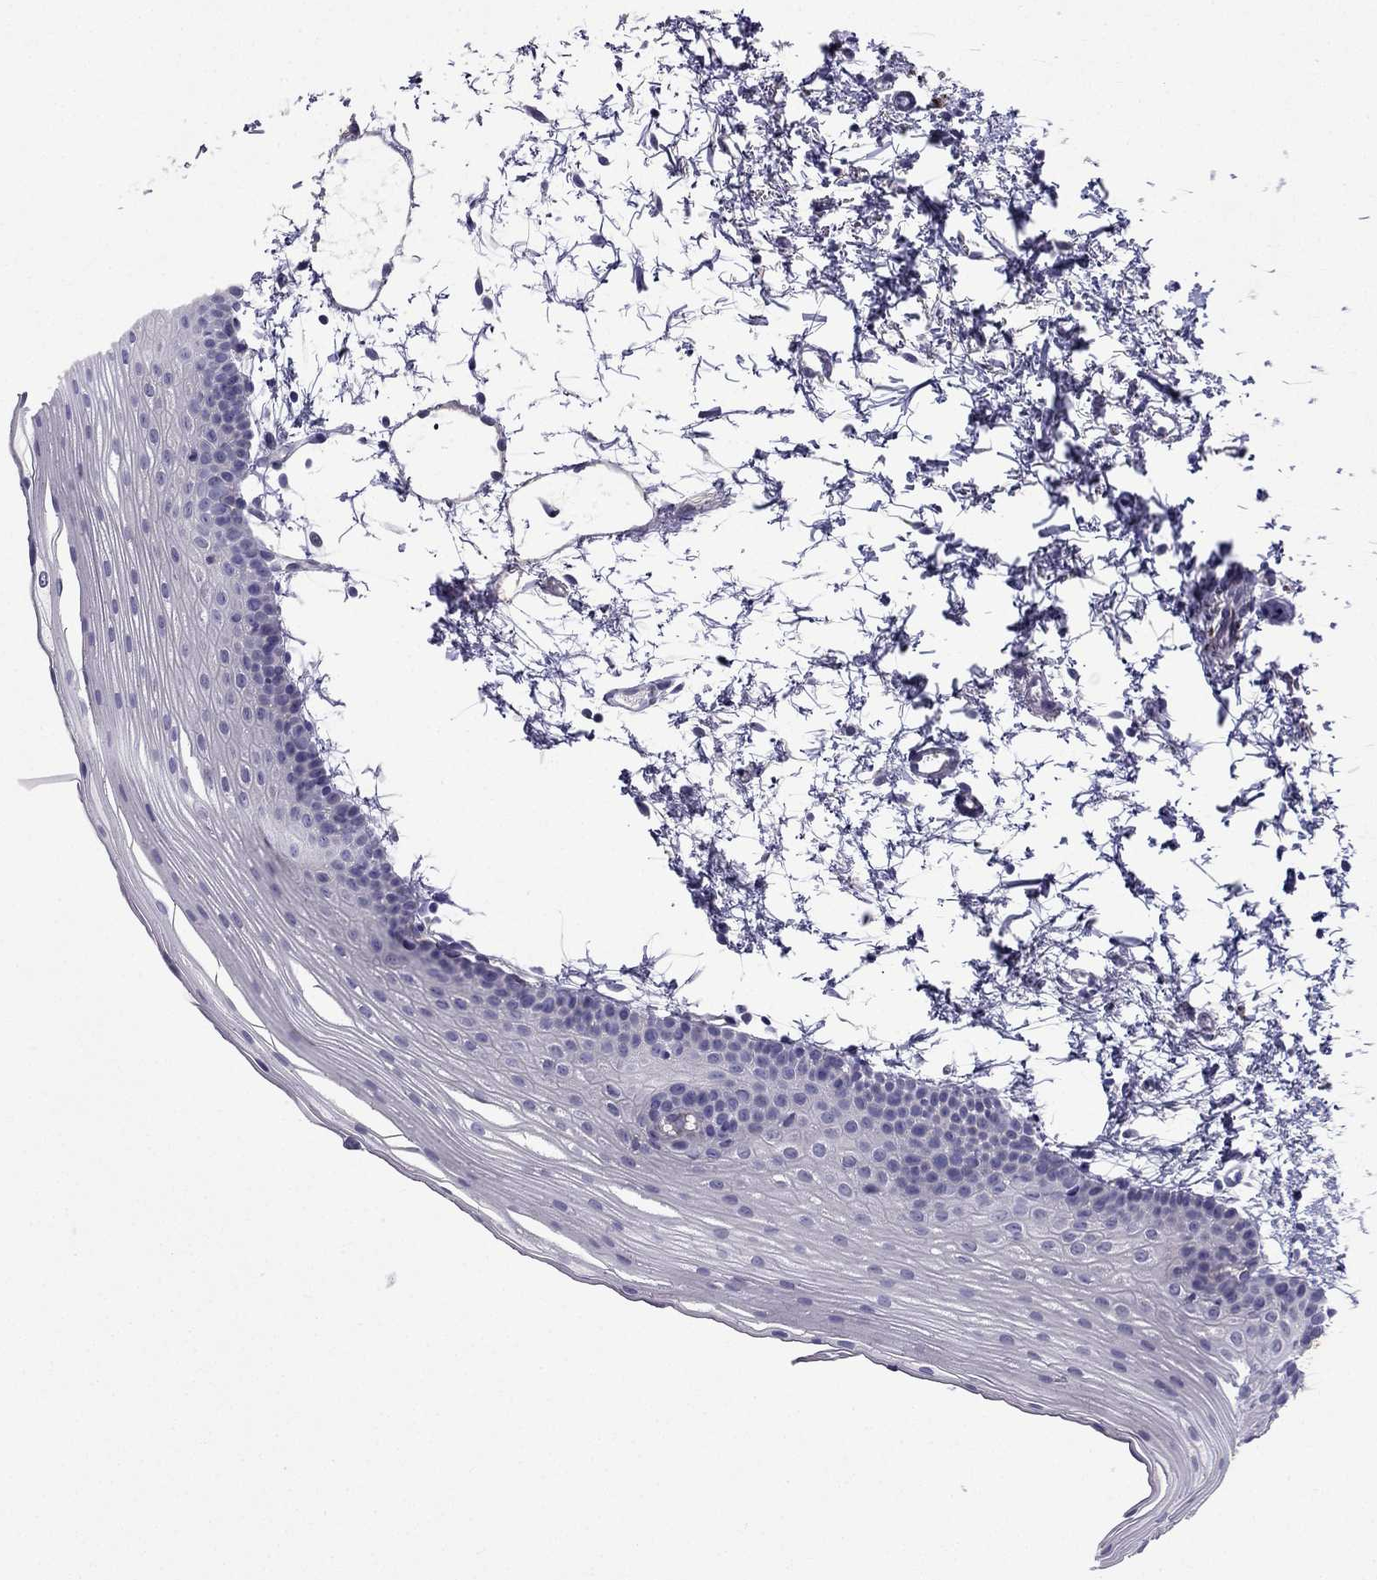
{"staining": {"intensity": "negative", "quantity": "none", "location": "none"}, "tissue": "oral mucosa", "cell_type": "Squamous epithelial cells", "image_type": "normal", "snomed": [{"axis": "morphology", "description": "Normal tissue, NOS"}, {"axis": "topography", "description": "Oral tissue"}], "caption": "A histopathology image of oral mucosa stained for a protein displays no brown staining in squamous epithelial cells.", "gene": "SLC6A2", "patient": {"sex": "female", "age": 57}}